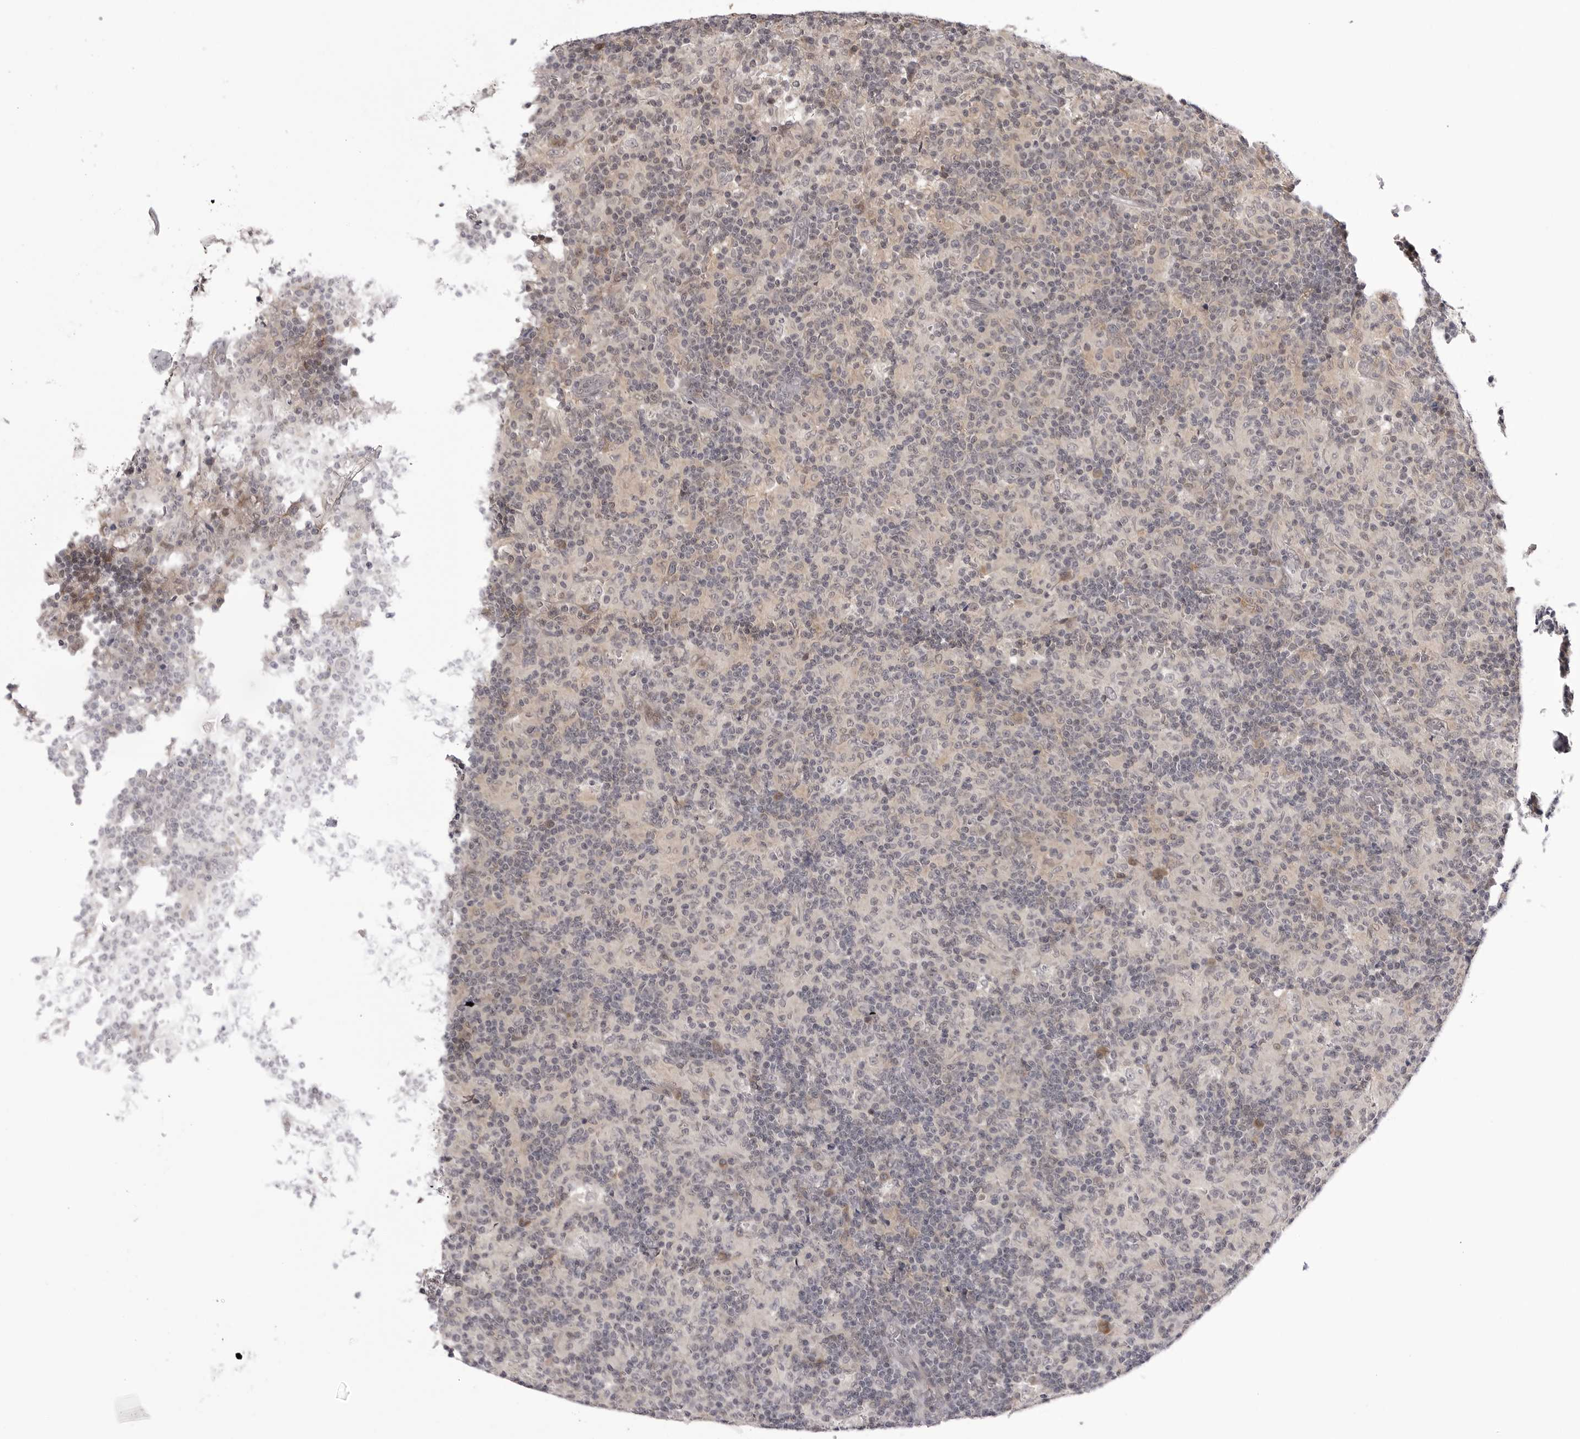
{"staining": {"intensity": "moderate", "quantity": ">75%", "location": "cytoplasmic/membranous"}, "tissue": "lymph node", "cell_type": "Germinal center cells", "image_type": "normal", "snomed": [{"axis": "morphology", "description": "Normal tissue, NOS"}, {"axis": "morphology", "description": "Inflammation, NOS"}, {"axis": "topography", "description": "Lymph node"}], "caption": "This is an image of immunohistochemistry staining of normal lymph node, which shows moderate expression in the cytoplasmic/membranous of germinal center cells.", "gene": "PTK2B", "patient": {"sex": "male", "age": 55}}